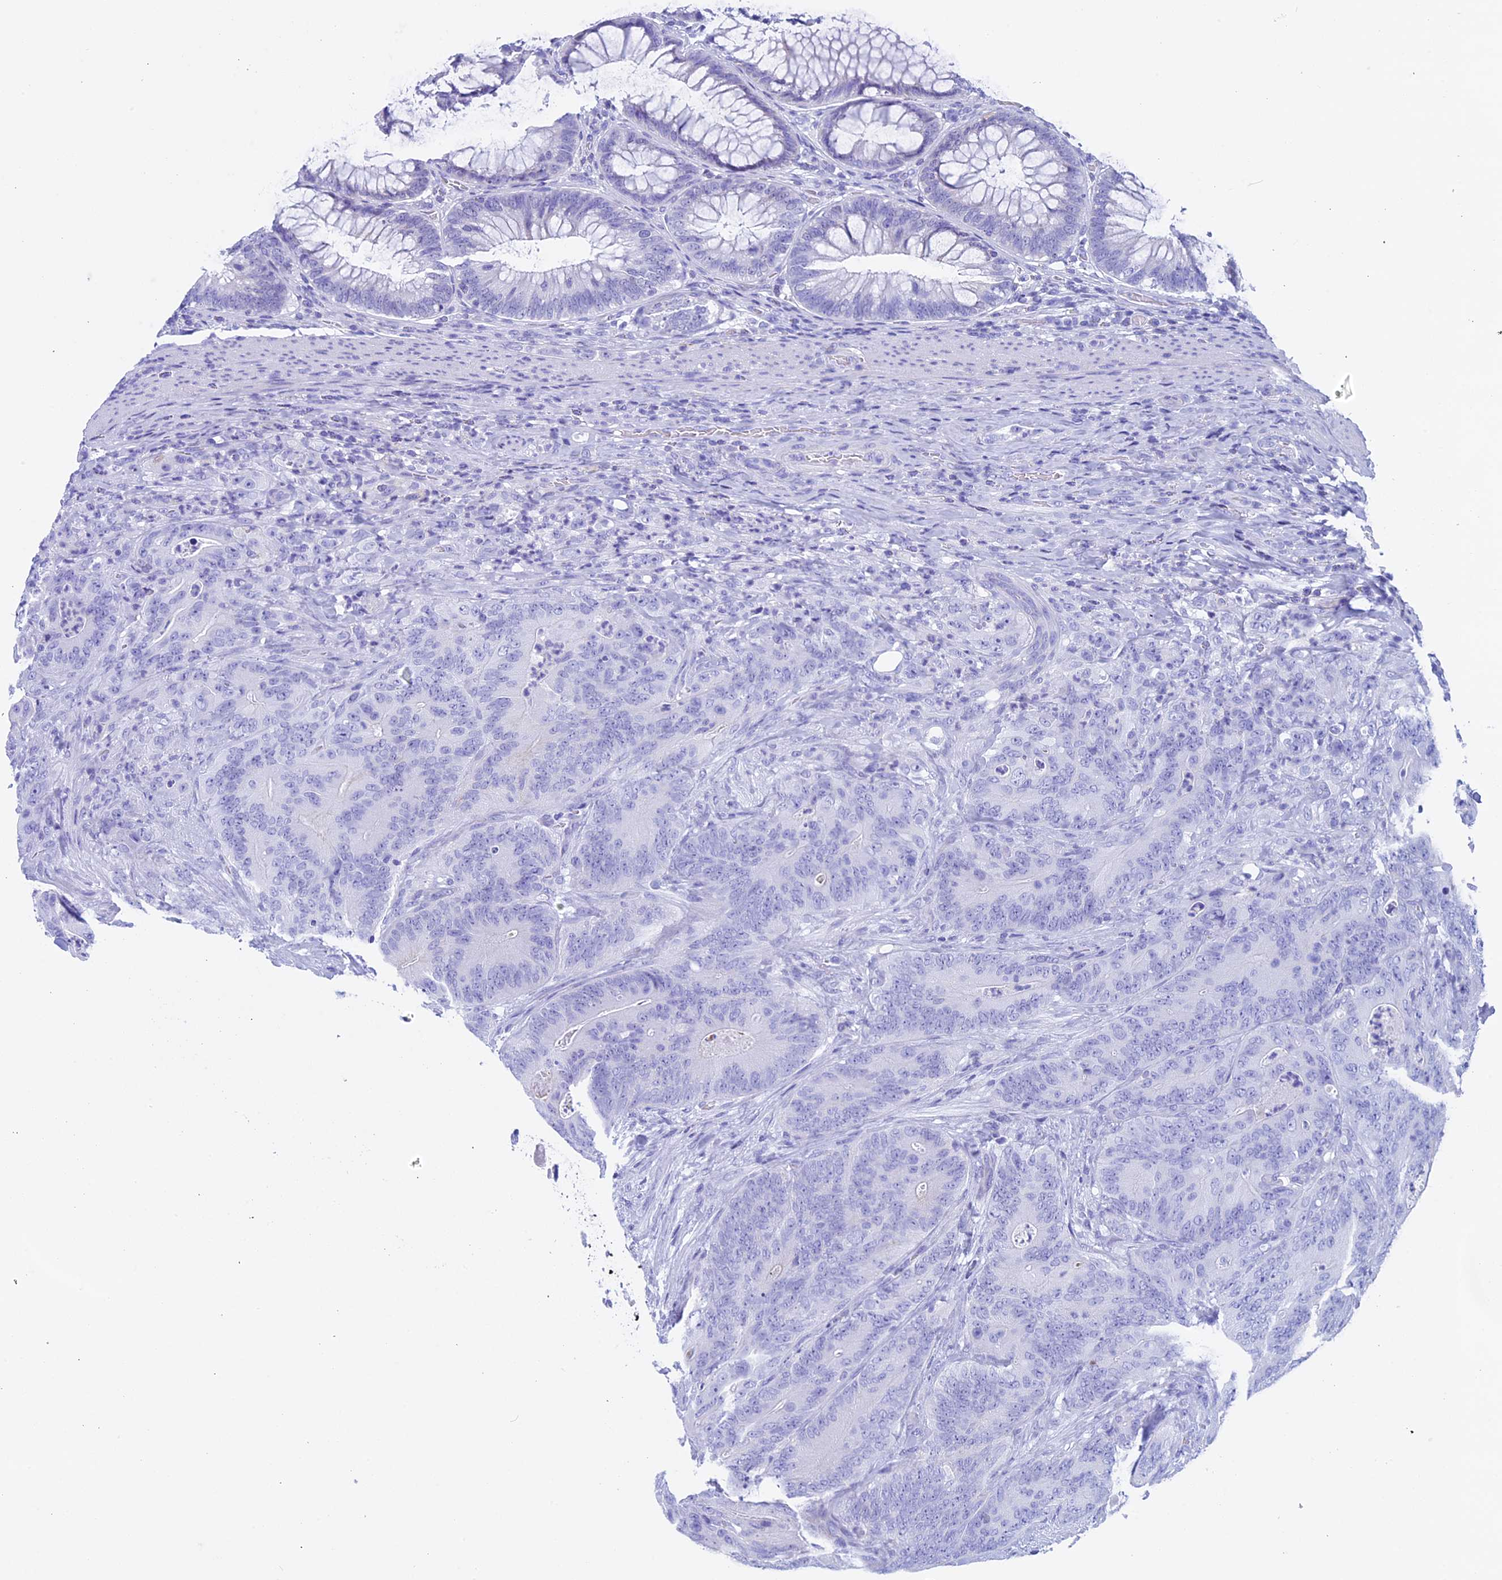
{"staining": {"intensity": "negative", "quantity": "none", "location": "none"}, "tissue": "colorectal cancer", "cell_type": "Tumor cells", "image_type": "cancer", "snomed": [{"axis": "morphology", "description": "Normal tissue, NOS"}, {"axis": "topography", "description": "Colon"}], "caption": "Colorectal cancer was stained to show a protein in brown. There is no significant staining in tumor cells. Brightfield microscopy of immunohistochemistry stained with DAB (3,3'-diaminobenzidine) (brown) and hematoxylin (blue), captured at high magnification.", "gene": "FAM169A", "patient": {"sex": "female", "age": 82}}